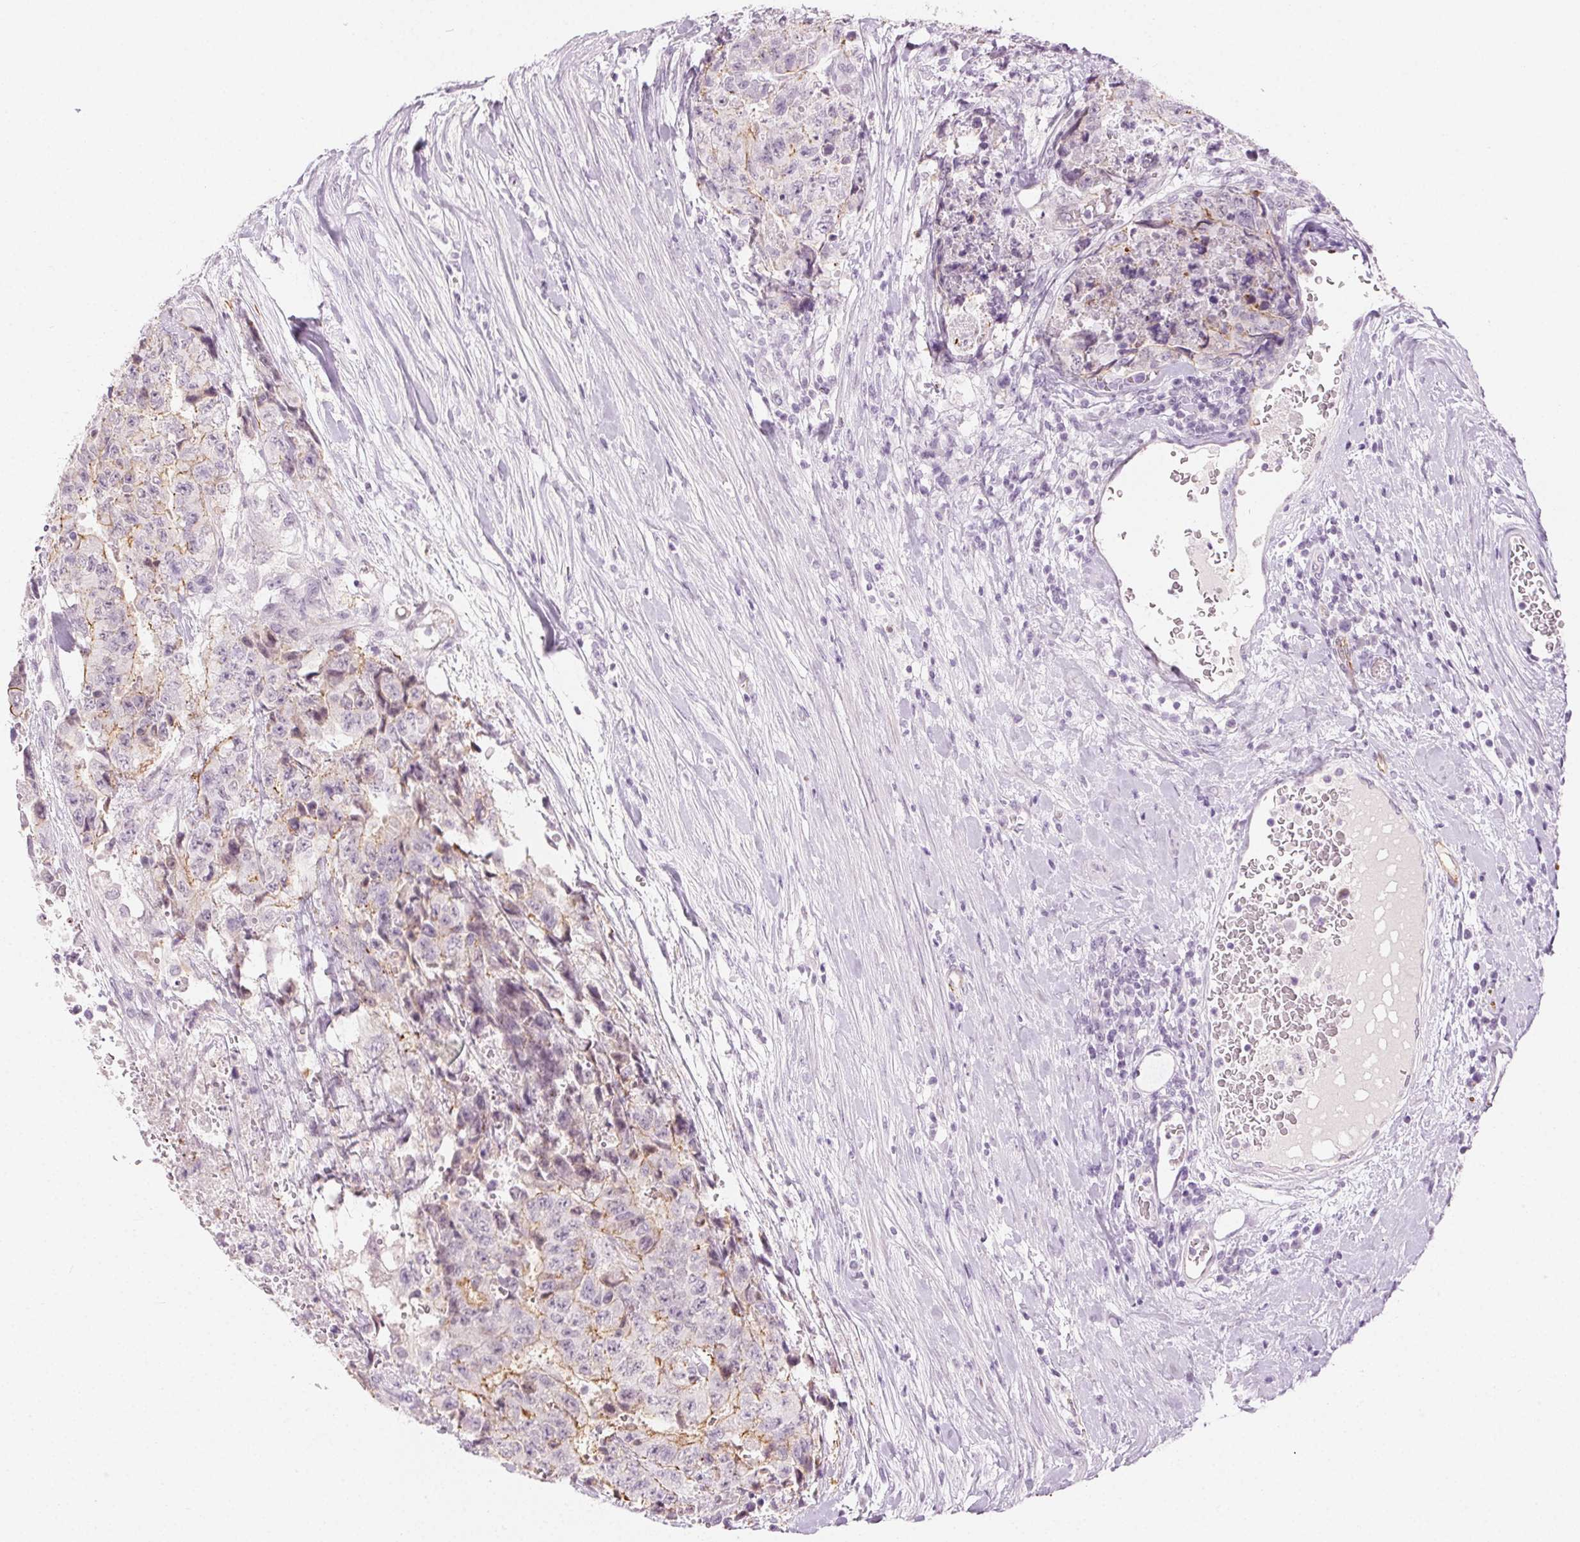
{"staining": {"intensity": "moderate", "quantity": "<25%", "location": "cytoplasmic/membranous"}, "tissue": "testis cancer", "cell_type": "Tumor cells", "image_type": "cancer", "snomed": [{"axis": "morphology", "description": "Carcinoma, Embryonal, NOS"}, {"axis": "topography", "description": "Testis"}], "caption": "IHC of human testis embryonal carcinoma displays low levels of moderate cytoplasmic/membranous staining in about <25% of tumor cells.", "gene": "AIF1L", "patient": {"sex": "male", "age": 24}}